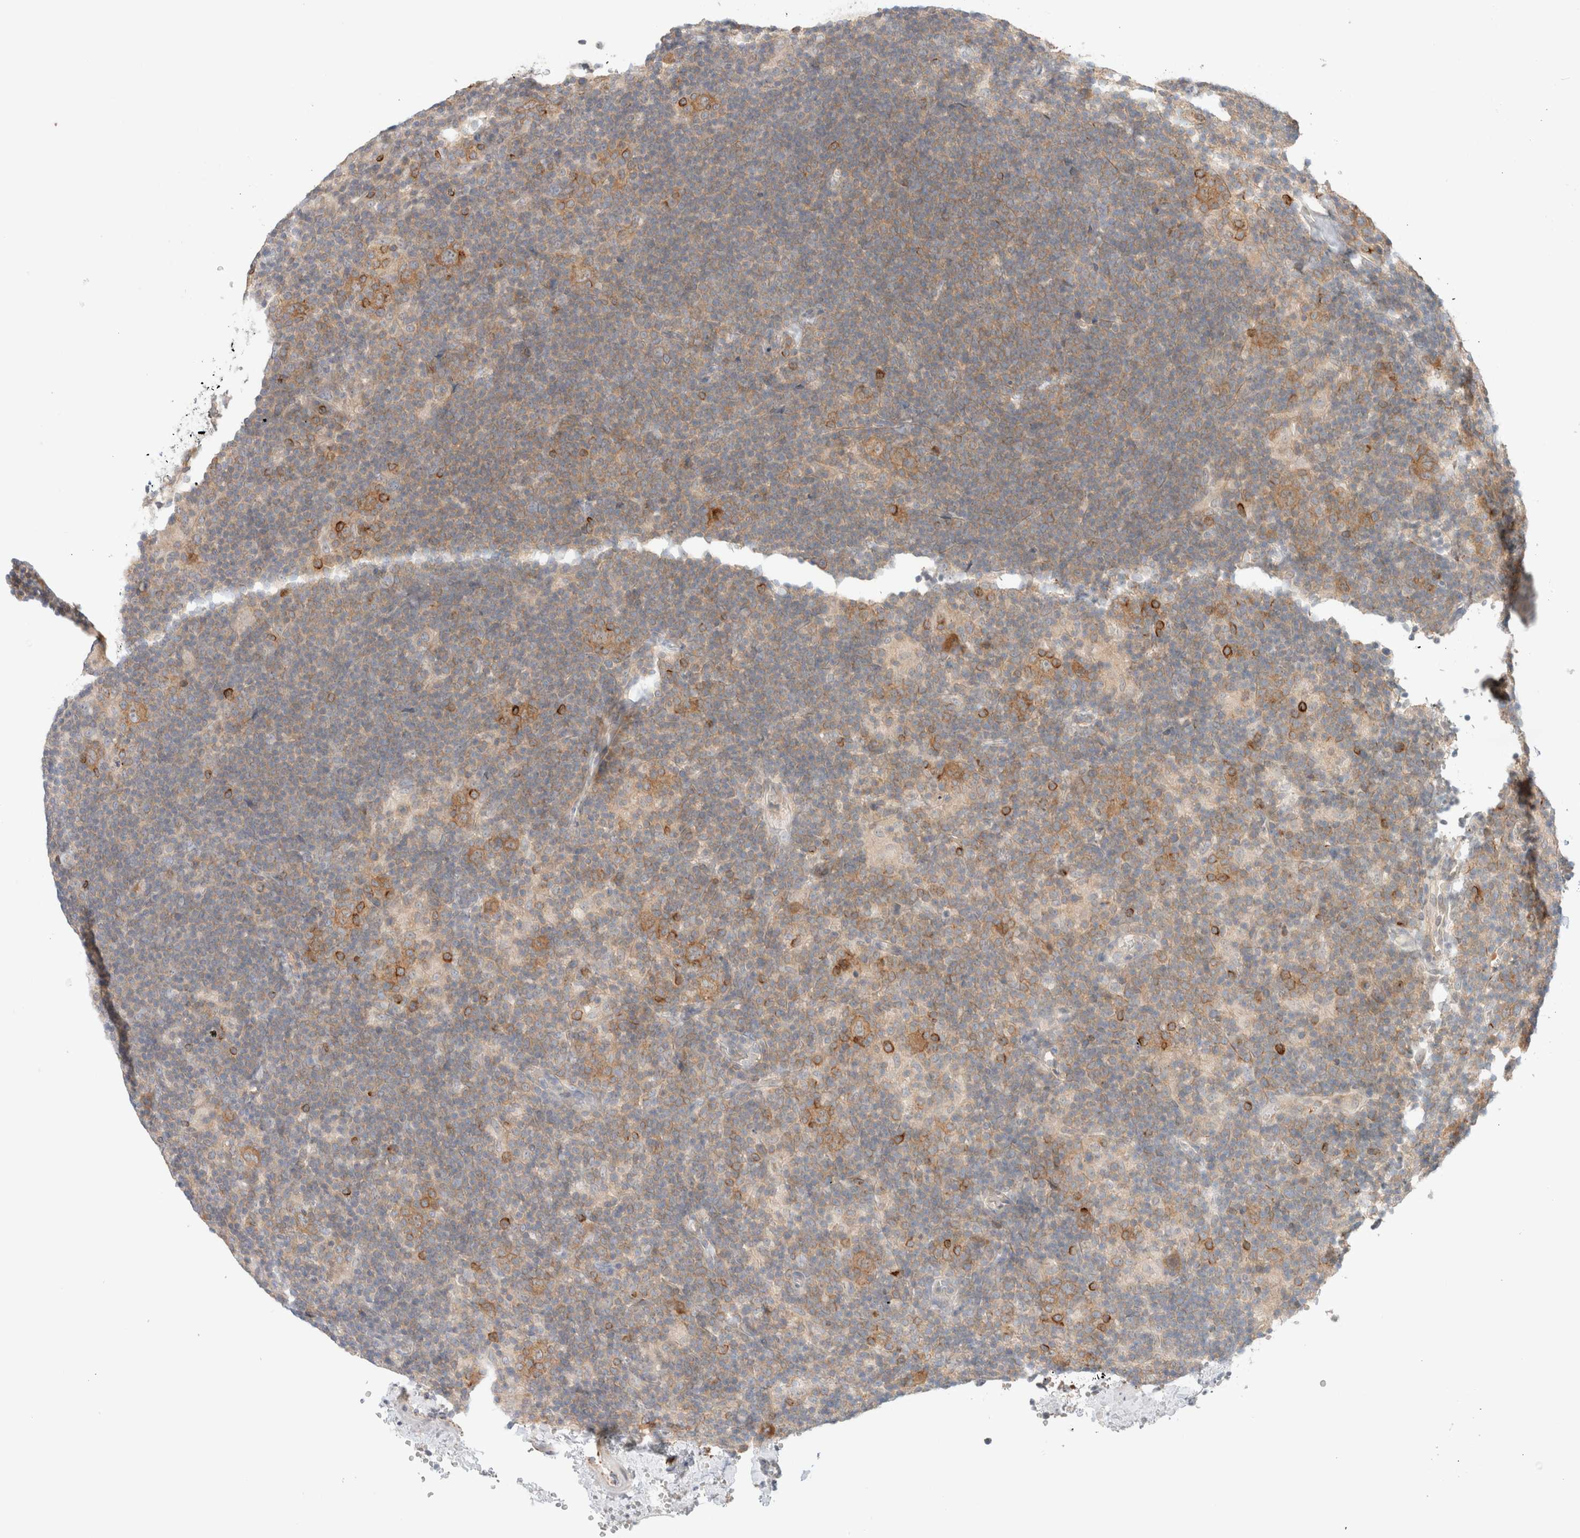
{"staining": {"intensity": "moderate", "quantity": ">75%", "location": "cytoplasmic/membranous"}, "tissue": "lymphoma", "cell_type": "Tumor cells", "image_type": "cancer", "snomed": [{"axis": "morphology", "description": "Hodgkin's disease, NOS"}, {"axis": "topography", "description": "Lymph node"}], "caption": "Human Hodgkin's disease stained for a protein (brown) demonstrates moderate cytoplasmic/membranous positive expression in approximately >75% of tumor cells.", "gene": "MARK3", "patient": {"sex": "female", "age": 57}}